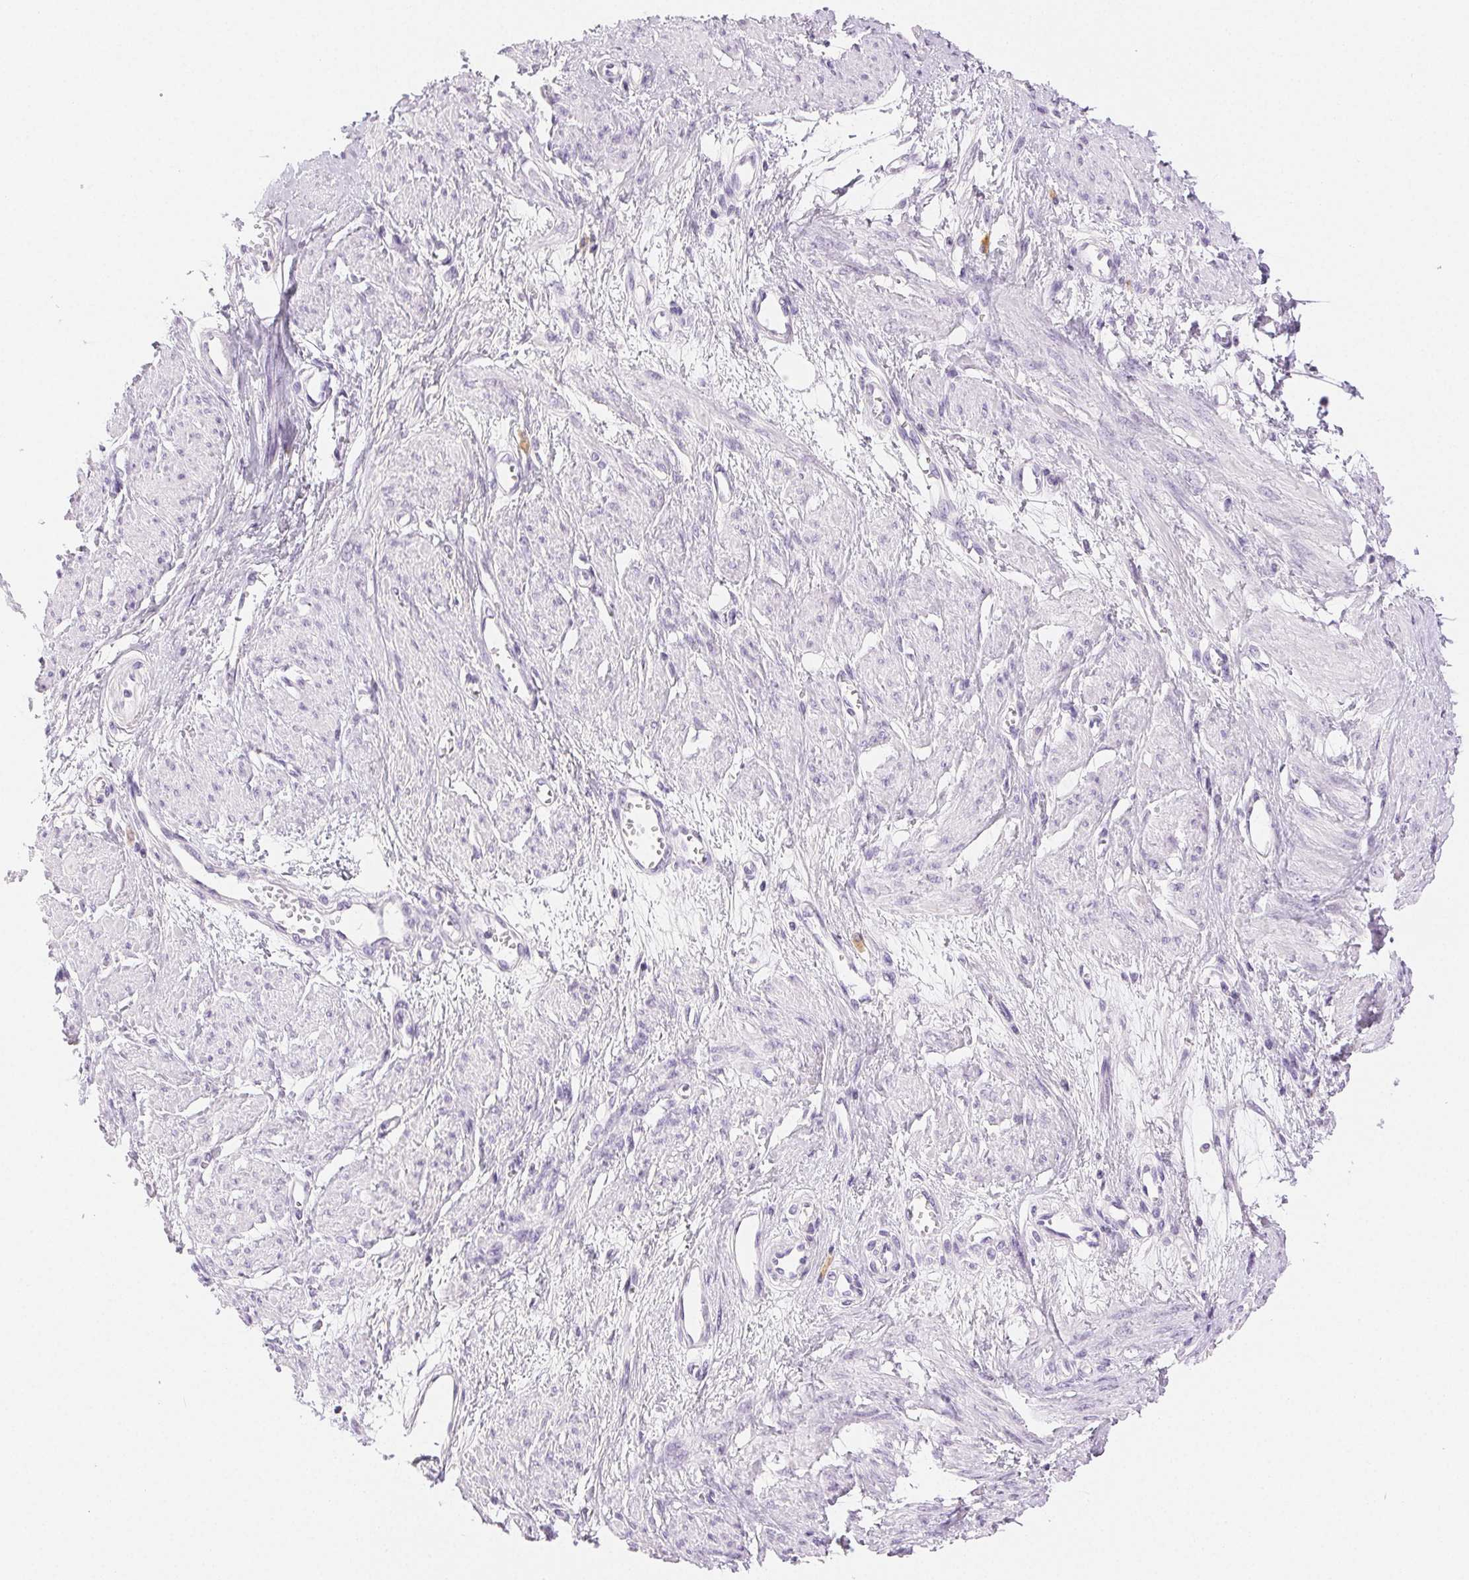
{"staining": {"intensity": "negative", "quantity": "none", "location": "none"}, "tissue": "smooth muscle", "cell_type": "Smooth muscle cells", "image_type": "normal", "snomed": [{"axis": "morphology", "description": "Normal tissue, NOS"}, {"axis": "topography", "description": "Smooth muscle"}, {"axis": "topography", "description": "Uterus"}], "caption": "Smooth muscle was stained to show a protein in brown. There is no significant positivity in smooth muscle cells.", "gene": "SLC5A2", "patient": {"sex": "female", "age": 39}}